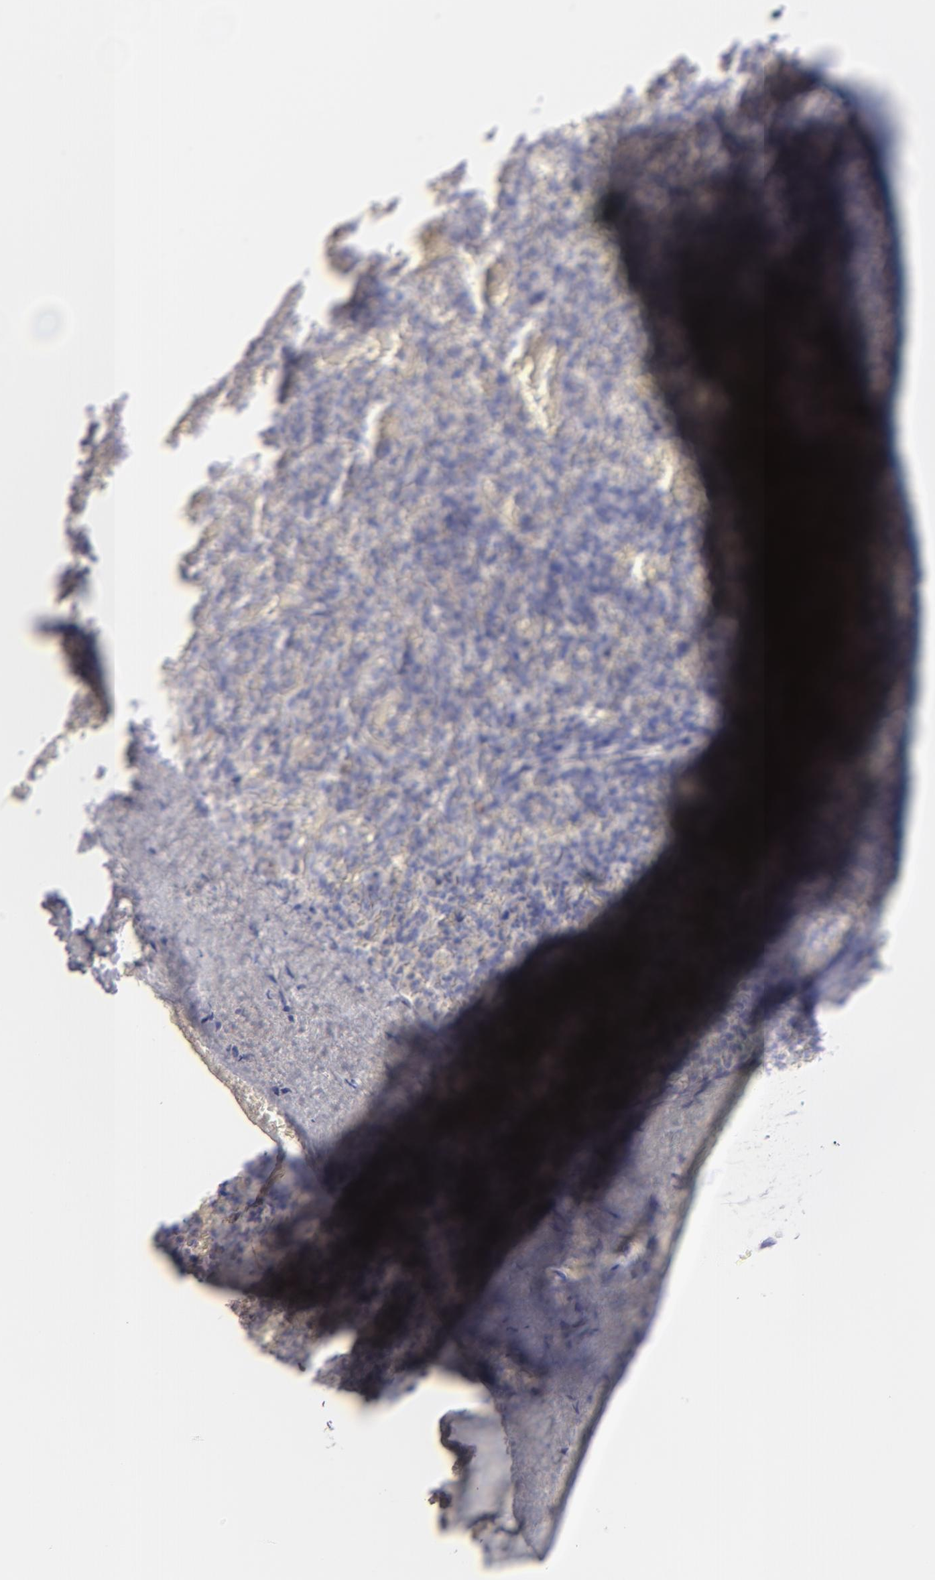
{"staining": {"intensity": "negative", "quantity": "none", "location": "none"}, "tissue": "spleen", "cell_type": "Cells in red pulp", "image_type": "normal", "snomed": [{"axis": "morphology", "description": "Normal tissue, NOS"}, {"axis": "topography", "description": "Spleen"}], "caption": "Protein analysis of benign spleen demonstrates no significant positivity in cells in red pulp. (DAB (3,3'-diaminobenzidine) immunohistochemistry, high magnification).", "gene": "SERPINA1", "patient": {"sex": "female", "age": 50}}